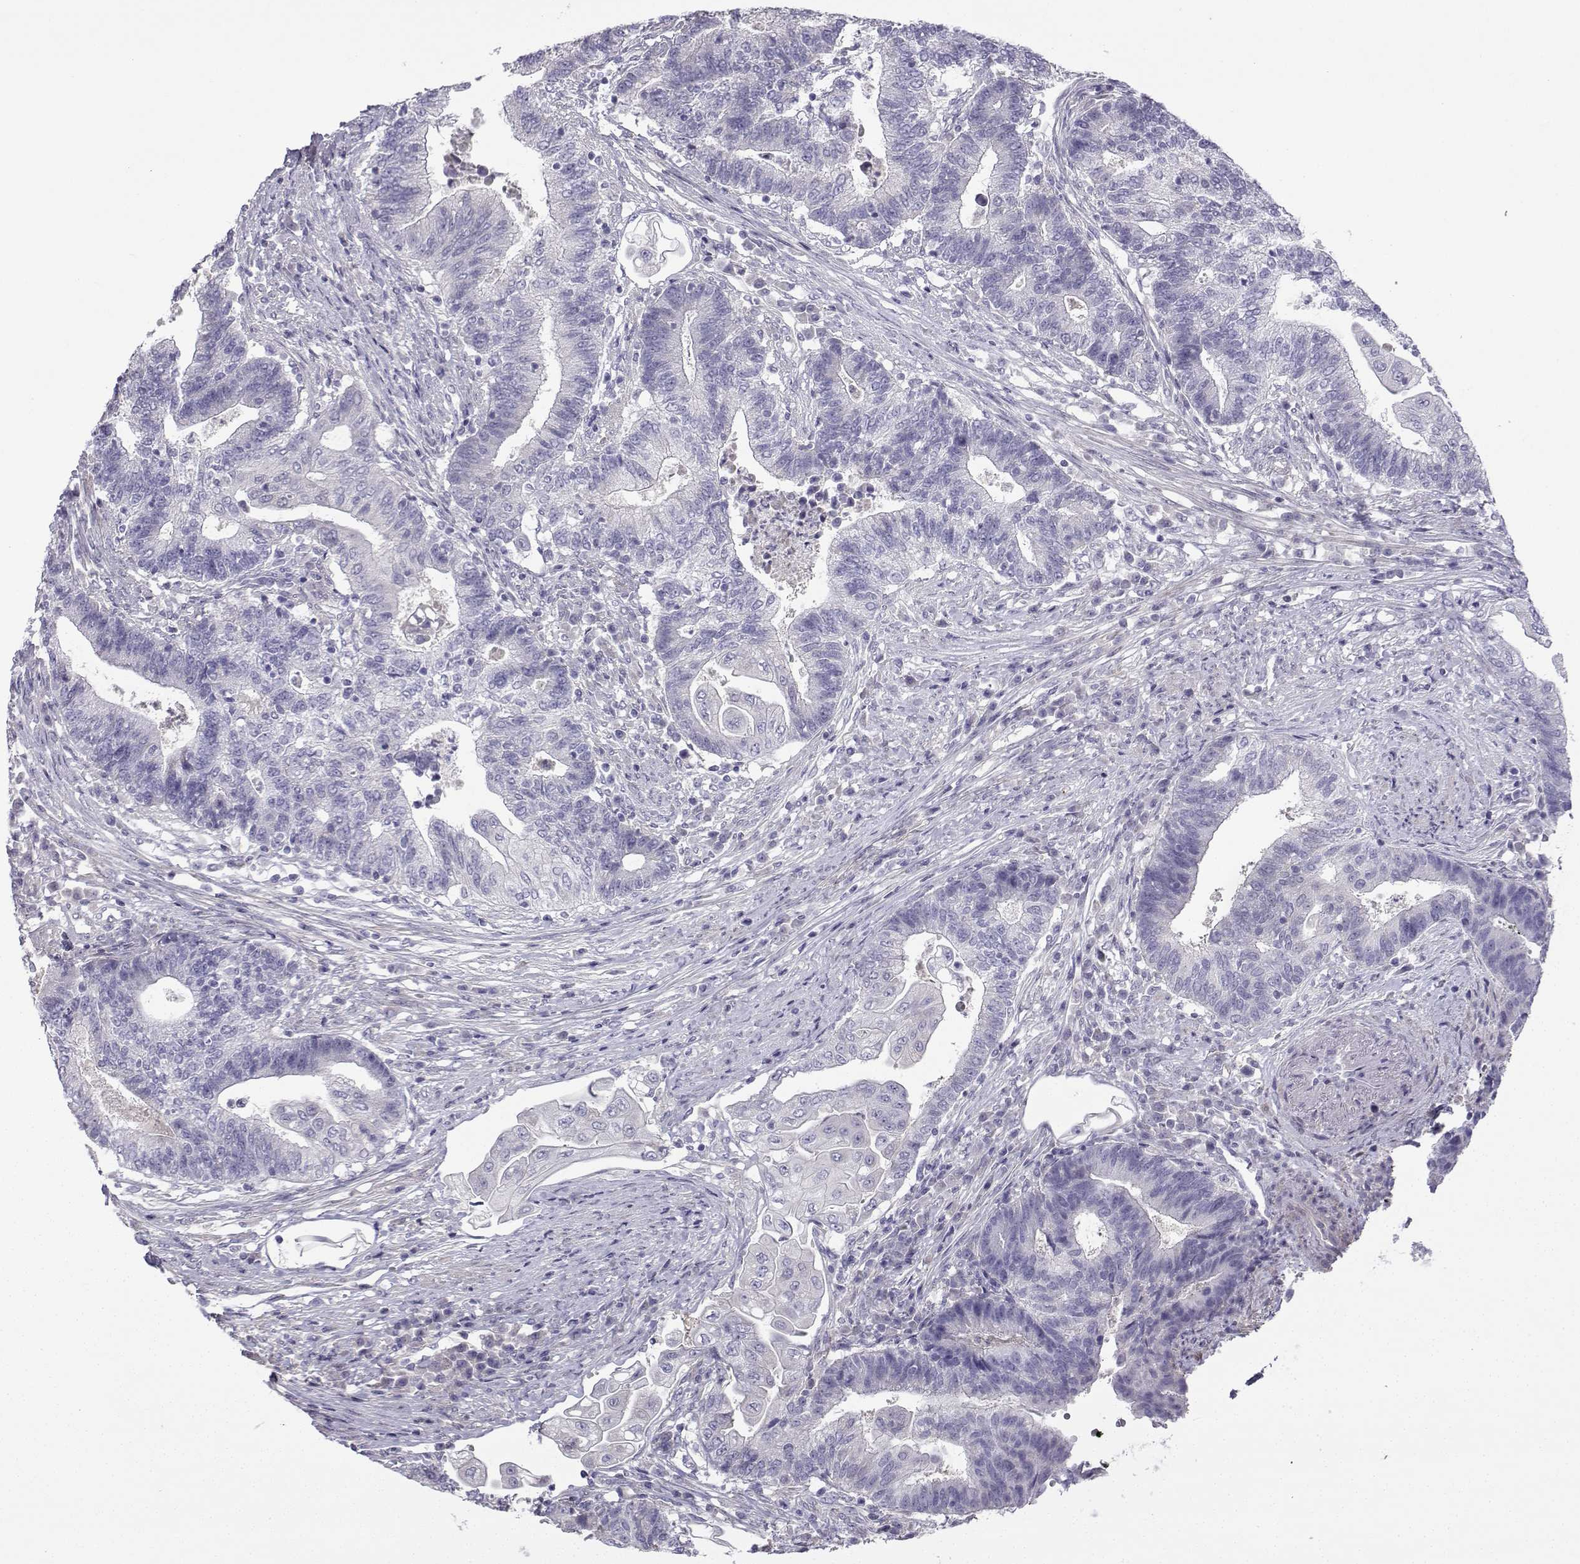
{"staining": {"intensity": "negative", "quantity": "none", "location": "none"}, "tissue": "endometrial cancer", "cell_type": "Tumor cells", "image_type": "cancer", "snomed": [{"axis": "morphology", "description": "Adenocarcinoma, NOS"}, {"axis": "topography", "description": "Uterus"}, {"axis": "topography", "description": "Endometrium"}], "caption": "Immunohistochemistry micrograph of neoplastic tissue: endometrial cancer stained with DAB demonstrates no significant protein staining in tumor cells. The staining is performed using DAB brown chromogen with nuclei counter-stained in using hematoxylin.", "gene": "SPACA7", "patient": {"sex": "female", "age": 54}}